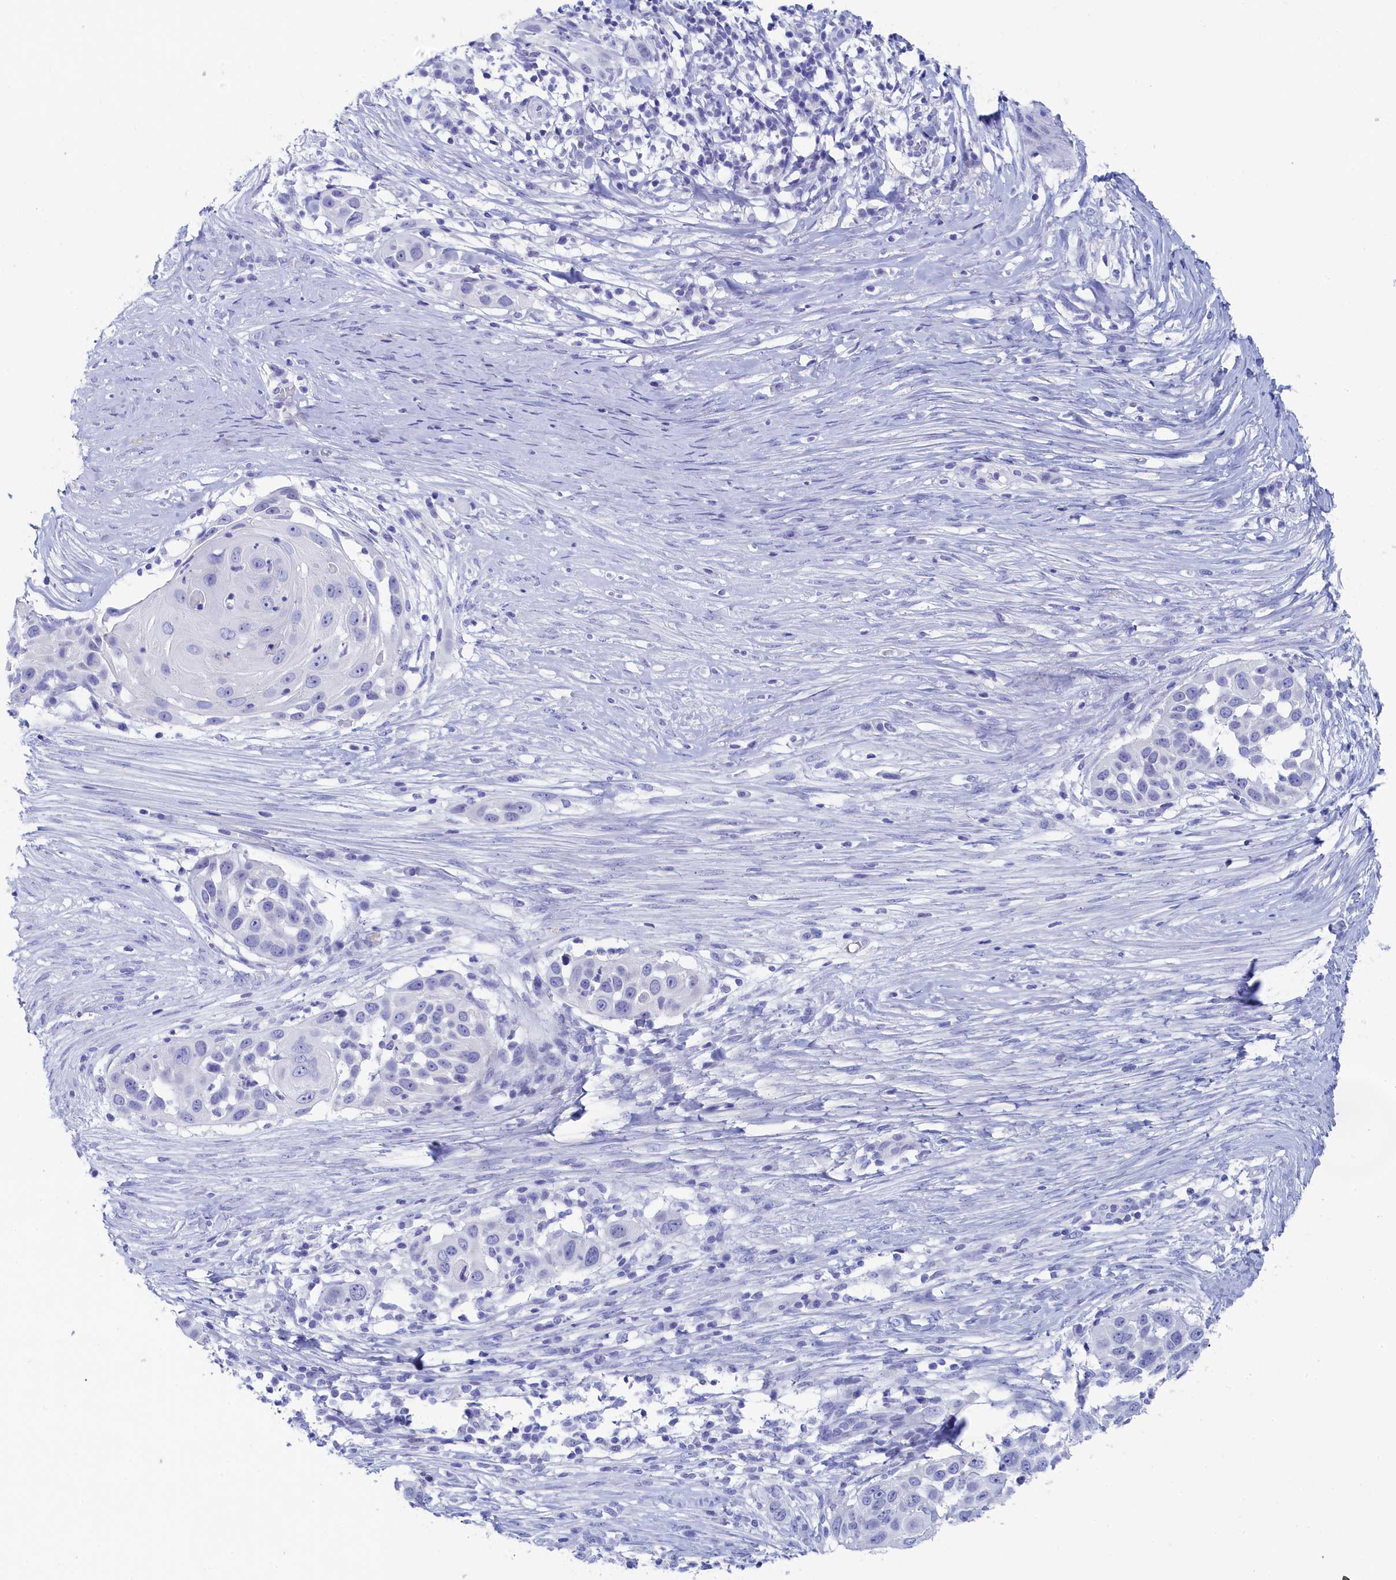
{"staining": {"intensity": "negative", "quantity": "none", "location": "none"}, "tissue": "skin cancer", "cell_type": "Tumor cells", "image_type": "cancer", "snomed": [{"axis": "morphology", "description": "Squamous cell carcinoma, NOS"}, {"axis": "topography", "description": "Skin"}], "caption": "IHC of skin cancer (squamous cell carcinoma) shows no positivity in tumor cells.", "gene": "TRIM10", "patient": {"sex": "female", "age": 44}}